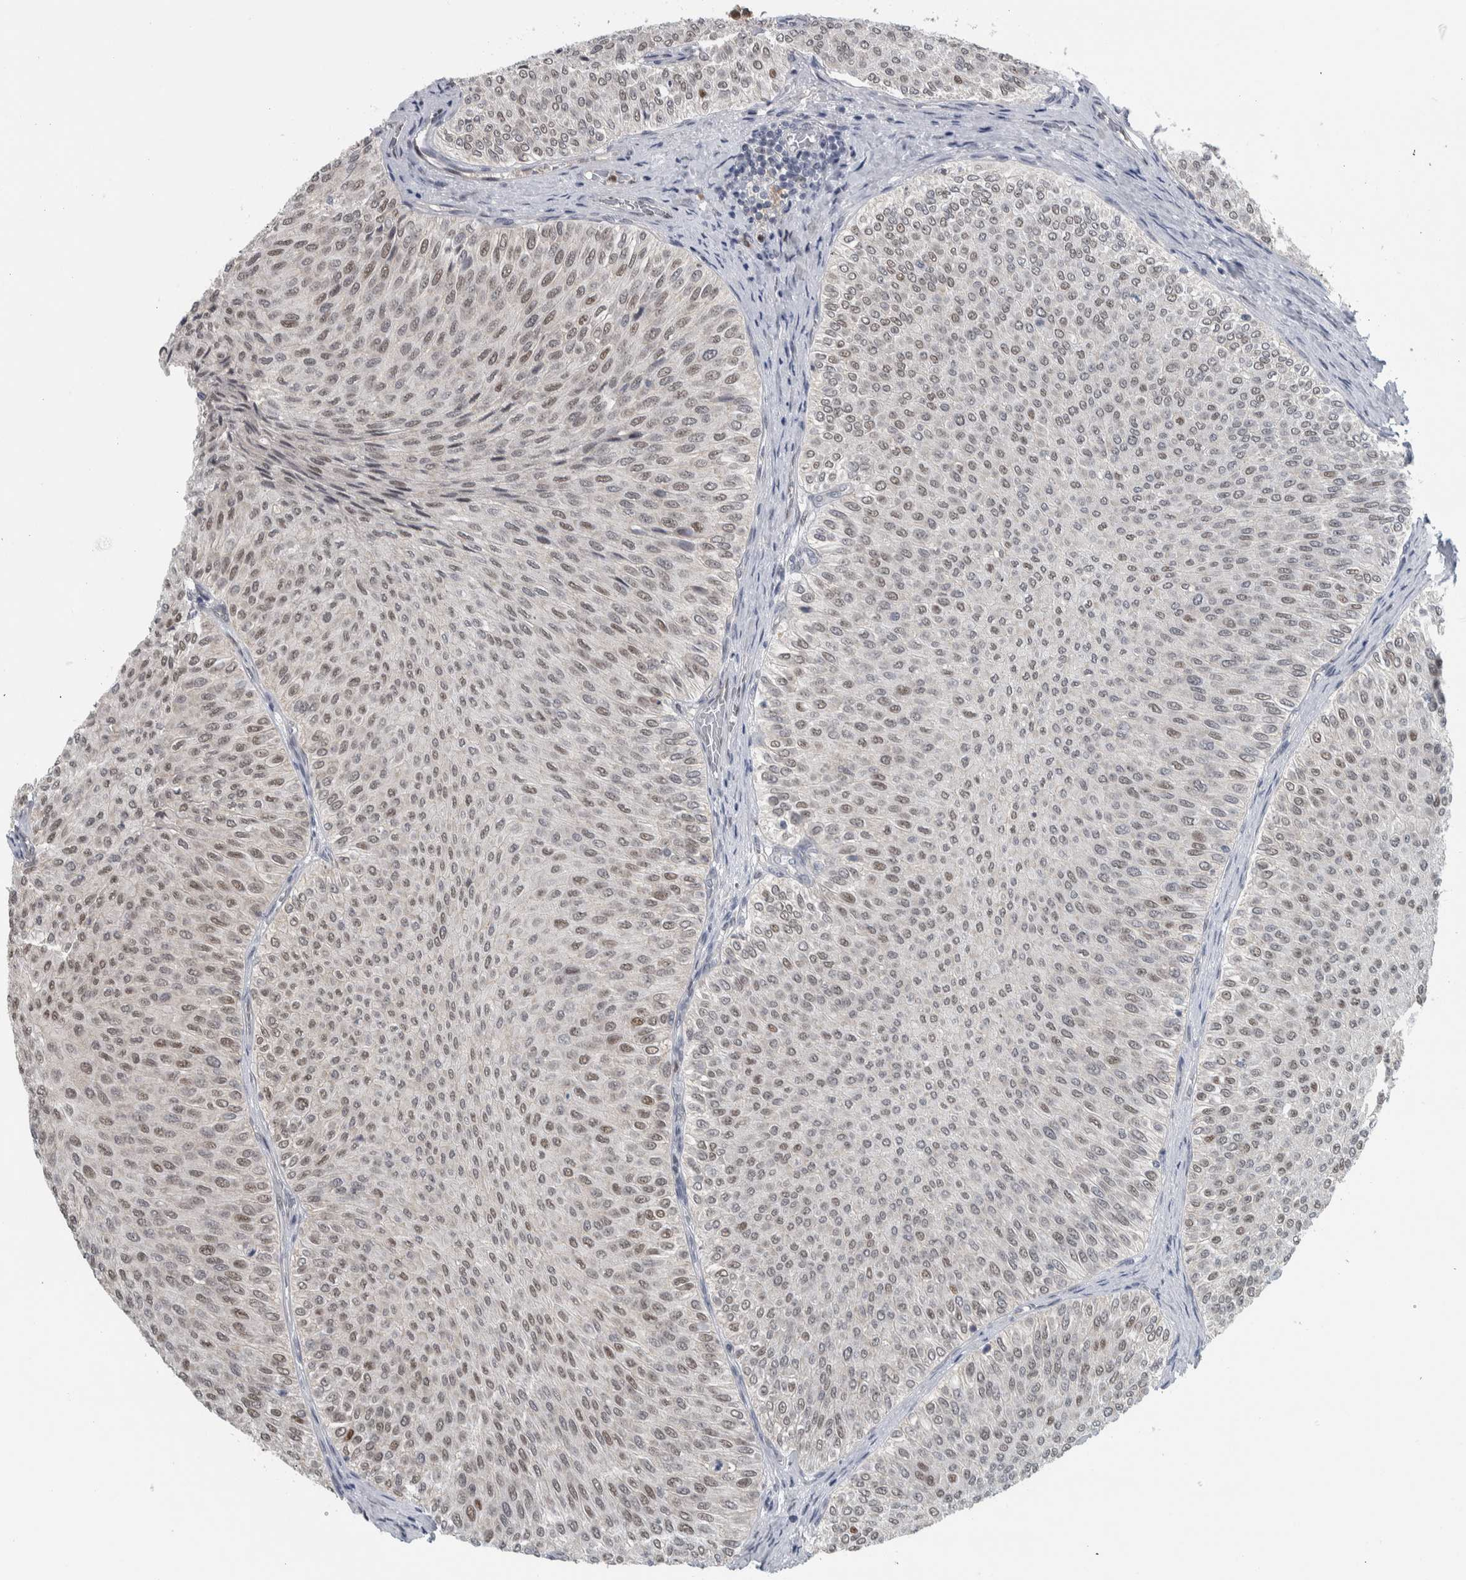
{"staining": {"intensity": "moderate", "quantity": ">75%", "location": "nuclear"}, "tissue": "urothelial cancer", "cell_type": "Tumor cells", "image_type": "cancer", "snomed": [{"axis": "morphology", "description": "Urothelial carcinoma, Low grade"}, {"axis": "topography", "description": "Urinary bladder"}], "caption": "Immunohistochemical staining of human low-grade urothelial carcinoma displays moderate nuclear protein expression in approximately >75% of tumor cells. Nuclei are stained in blue.", "gene": "ADPRM", "patient": {"sex": "male", "age": 78}}